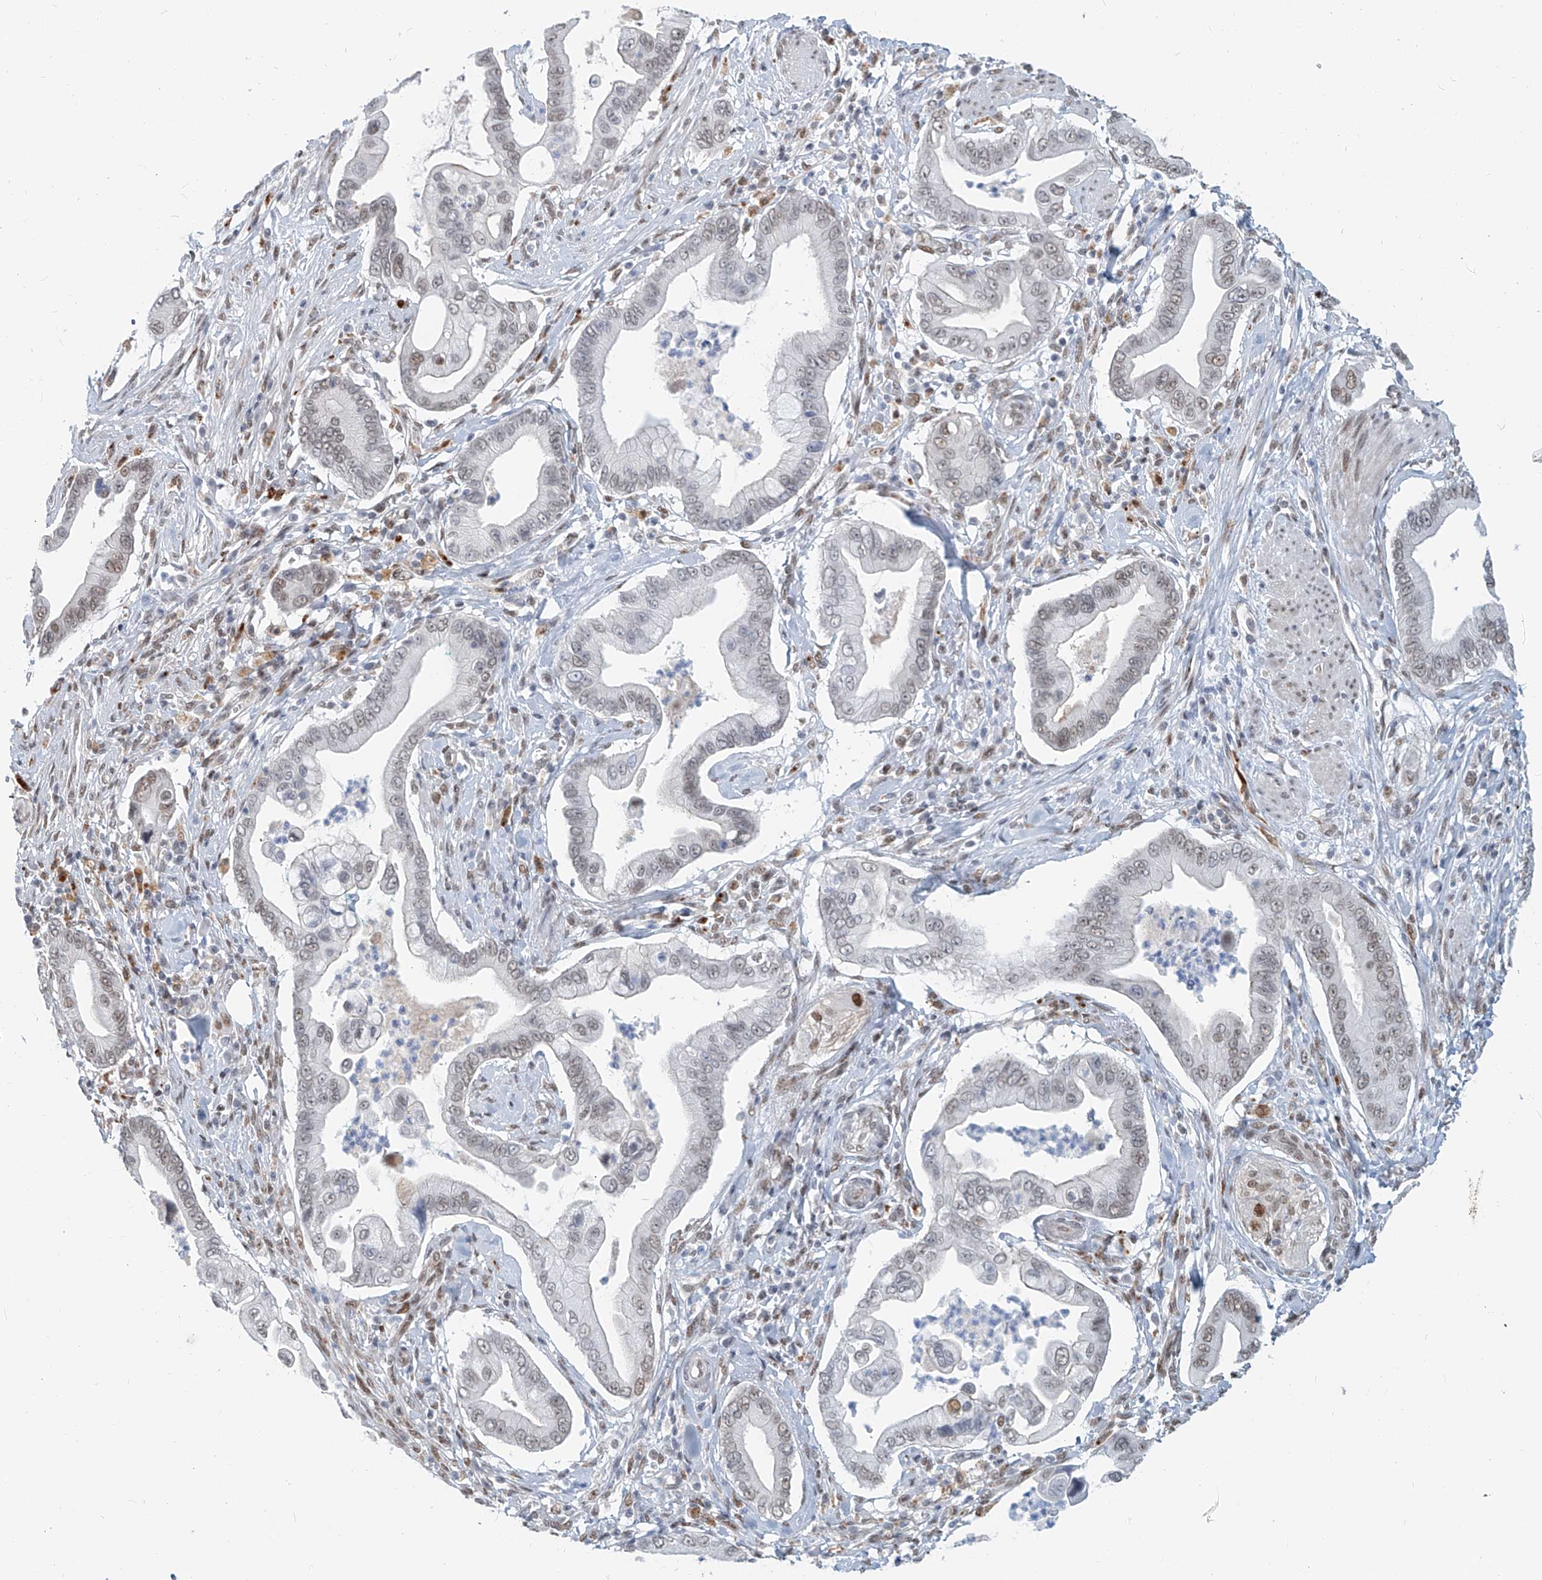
{"staining": {"intensity": "weak", "quantity": "25%-75%", "location": "nuclear"}, "tissue": "pancreatic cancer", "cell_type": "Tumor cells", "image_type": "cancer", "snomed": [{"axis": "morphology", "description": "Adenocarcinoma, NOS"}, {"axis": "topography", "description": "Pancreas"}], "caption": "Pancreatic adenocarcinoma was stained to show a protein in brown. There is low levels of weak nuclear positivity in approximately 25%-75% of tumor cells.", "gene": "SASH1", "patient": {"sex": "male", "age": 78}}